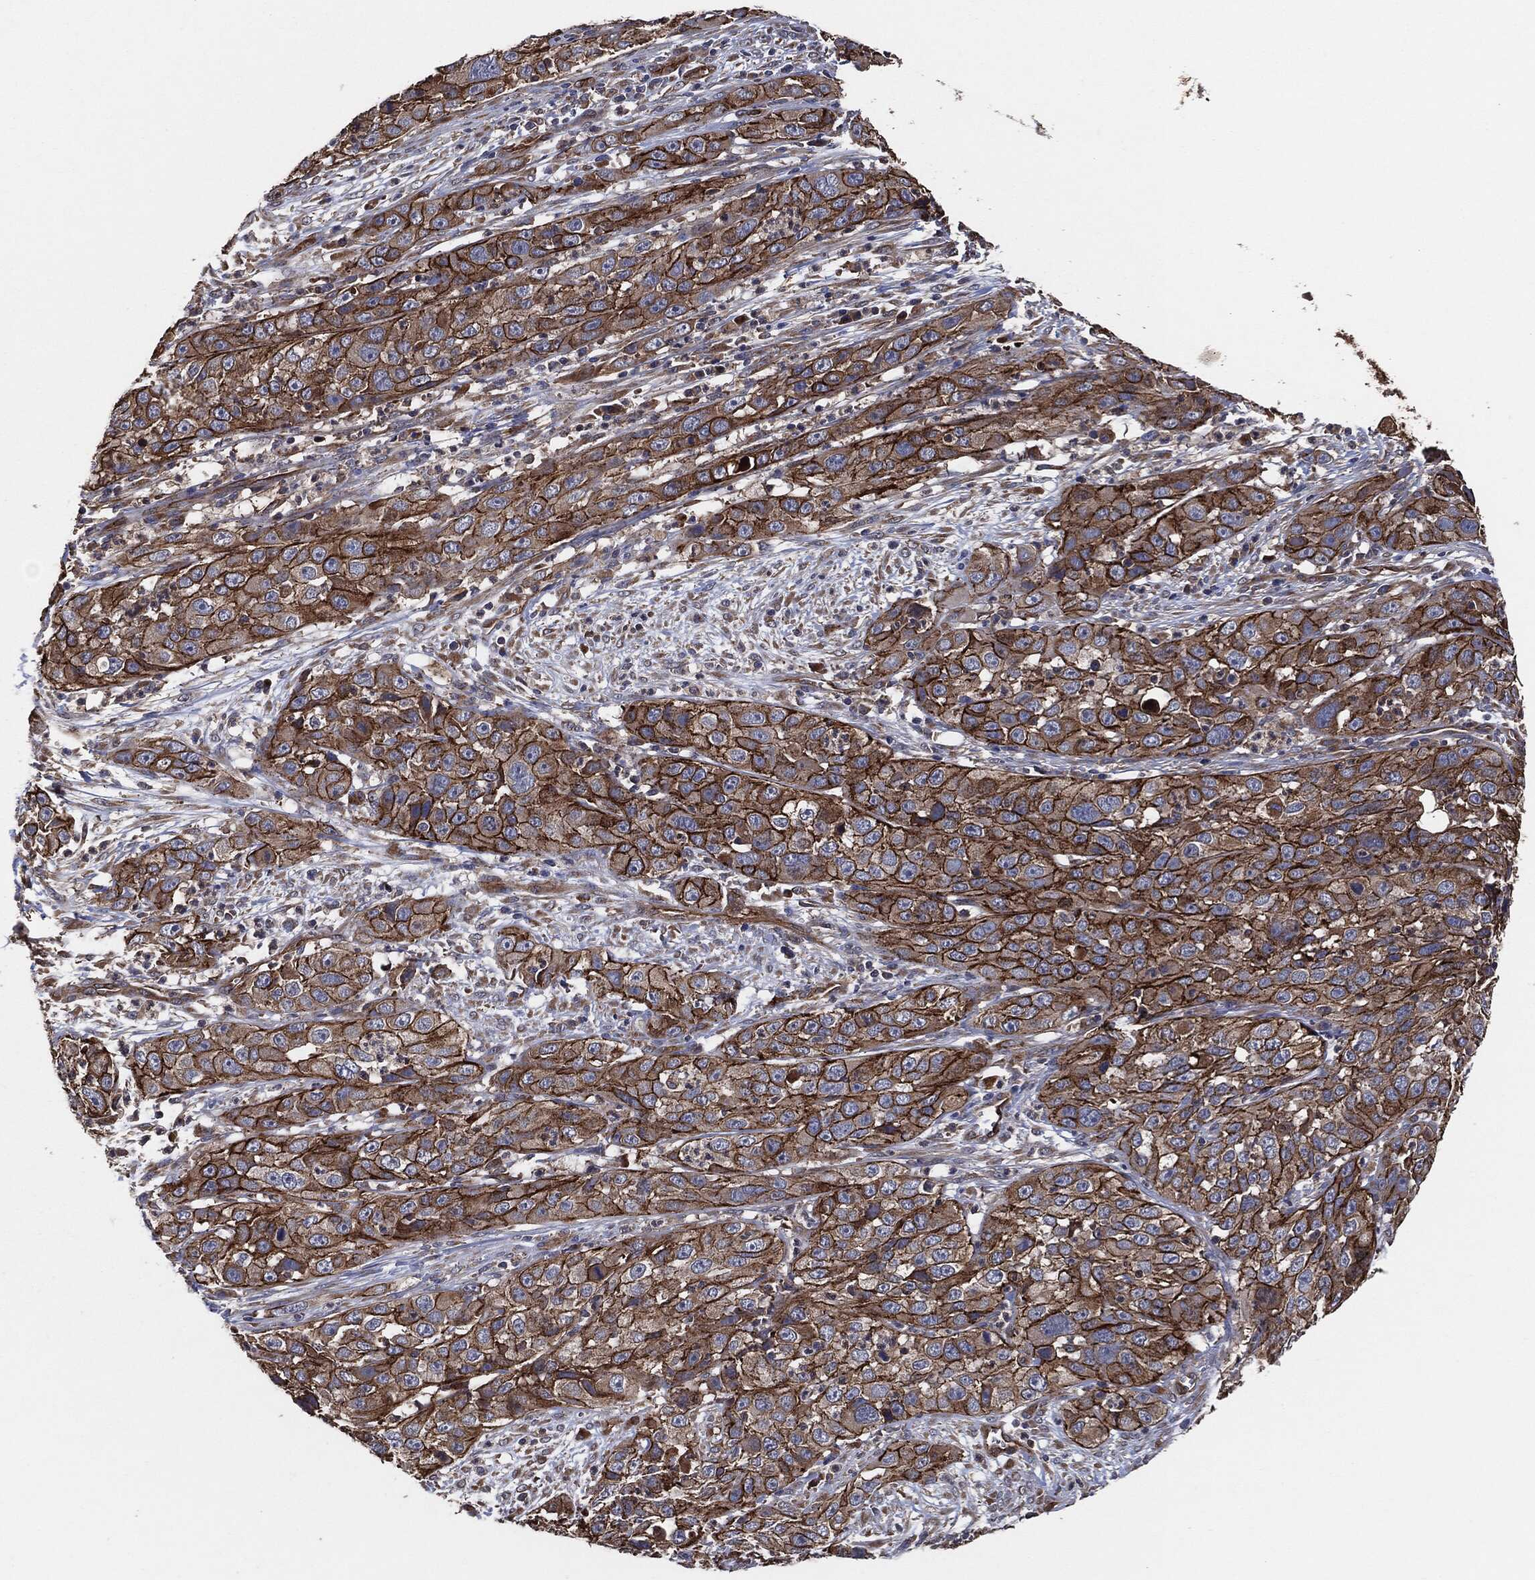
{"staining": {"intensity": "strong", "quantity": "25%-75%", "location": "cytoplasmic/membranous"}, "tissue": "cervical cancer", "cell_type": "Tumor cells", "image_type": "cancer", "snomed": [{"axis": "morphology", "description": "Squamous cell carcinoma, NOS"}, {"axis": "topography", "description": "Cervix"}], "caption": "There is high levels of strong cytoplasmic/membranous staining in tumor cells of squamous cell carcinoma (cervical), as demonstrated by immunohistochemical staining (brown color).", "gene": "CTNNA1", "patient": {"sex": "female", "age": 32}}